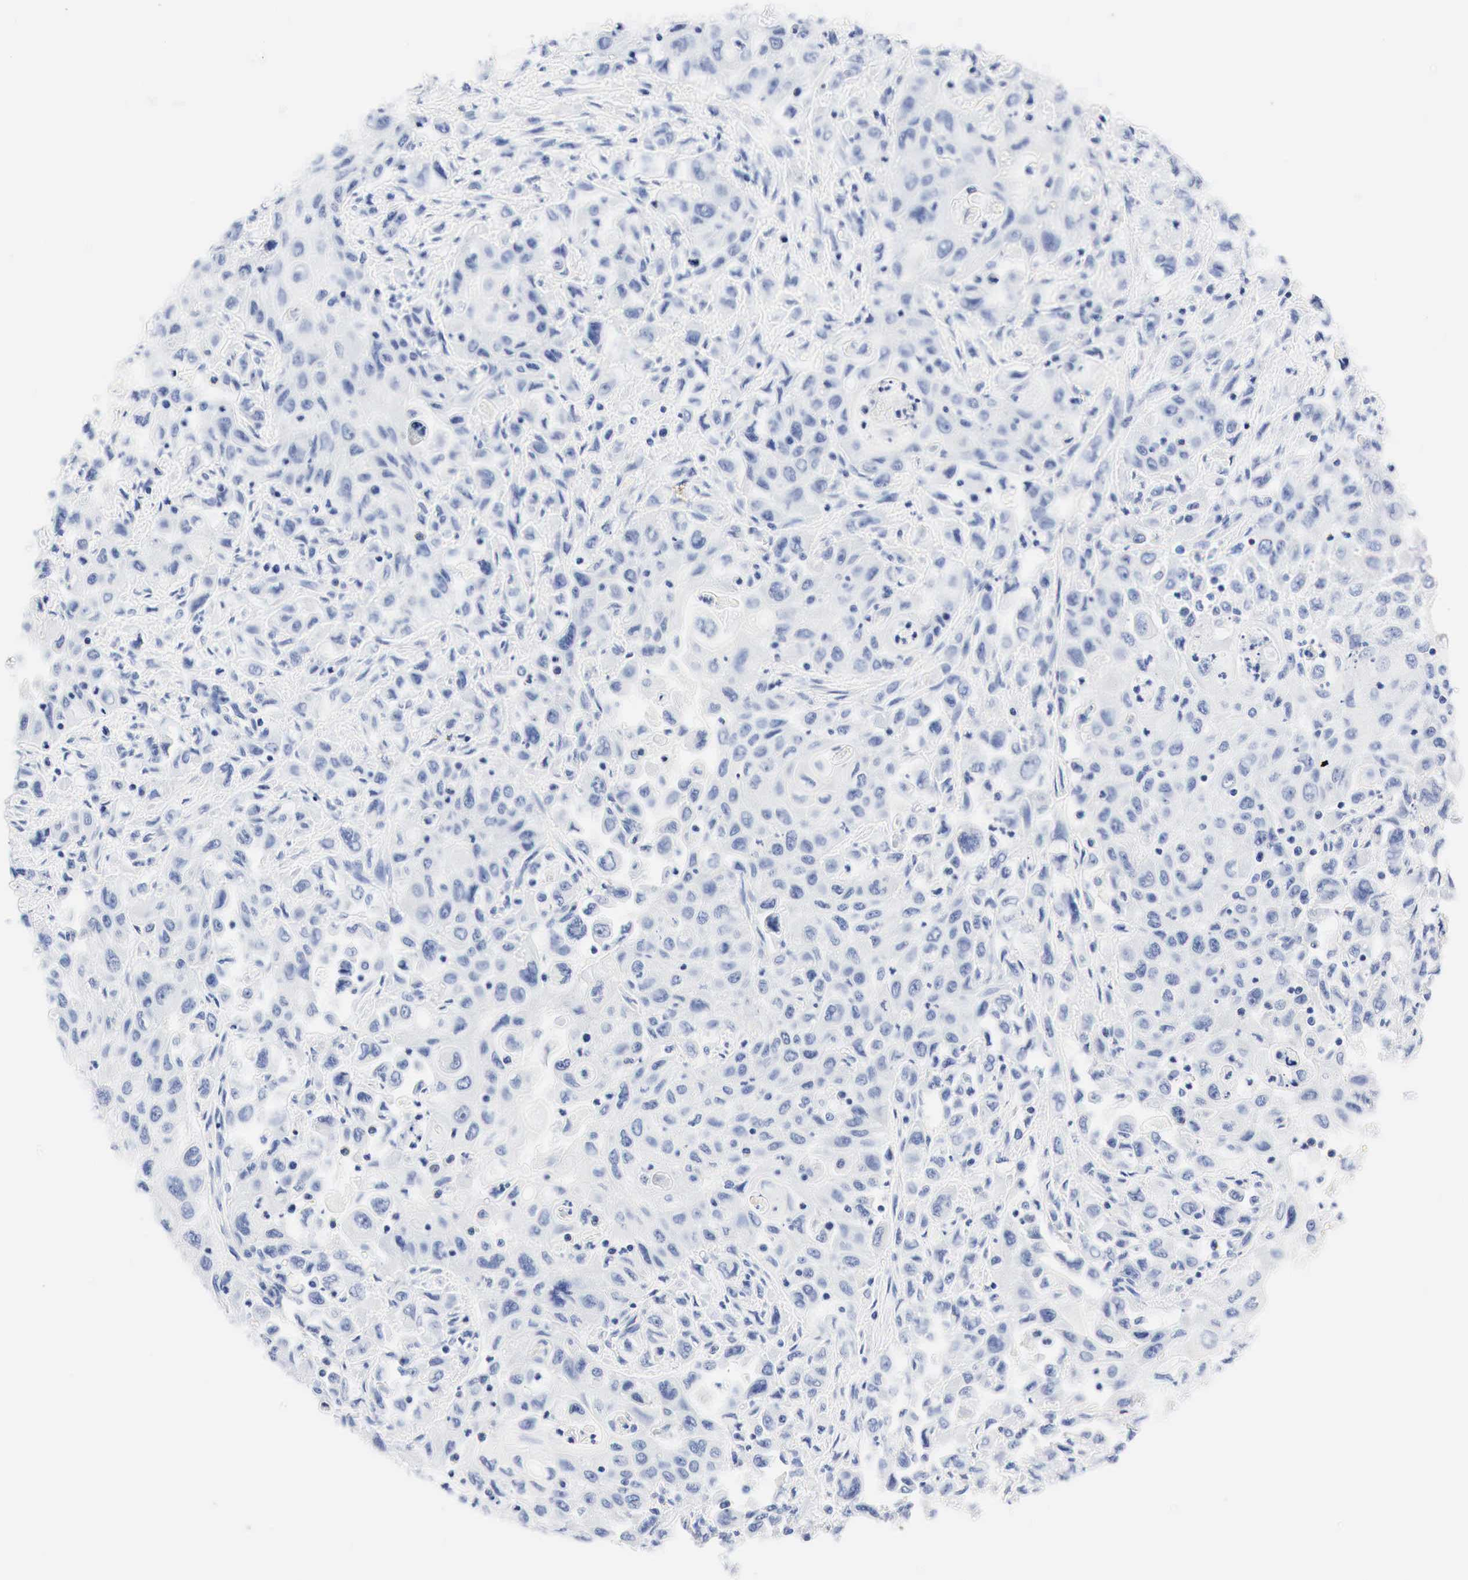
{"staining": {"intensity": "negative", "quantity": "none", "location": "none"}, "tissue": "pancreatic cancer", "cell_type": "Tumor cells", "image_type": "cancer", "snomed": [{"axis": "morphology", "description": "Adenocarcinoma, NOS"}, {"axis": "topography", "description": "Pancreas"}], "caption": "High power microscopy photomicrograph of an immunohistochemistry micrograph of adenocarcinoma (pancreatic), revealing no significant staining in tumor cells.", "gene": "NKX2-1", "patient": {"sex": "male", "age": 70}}